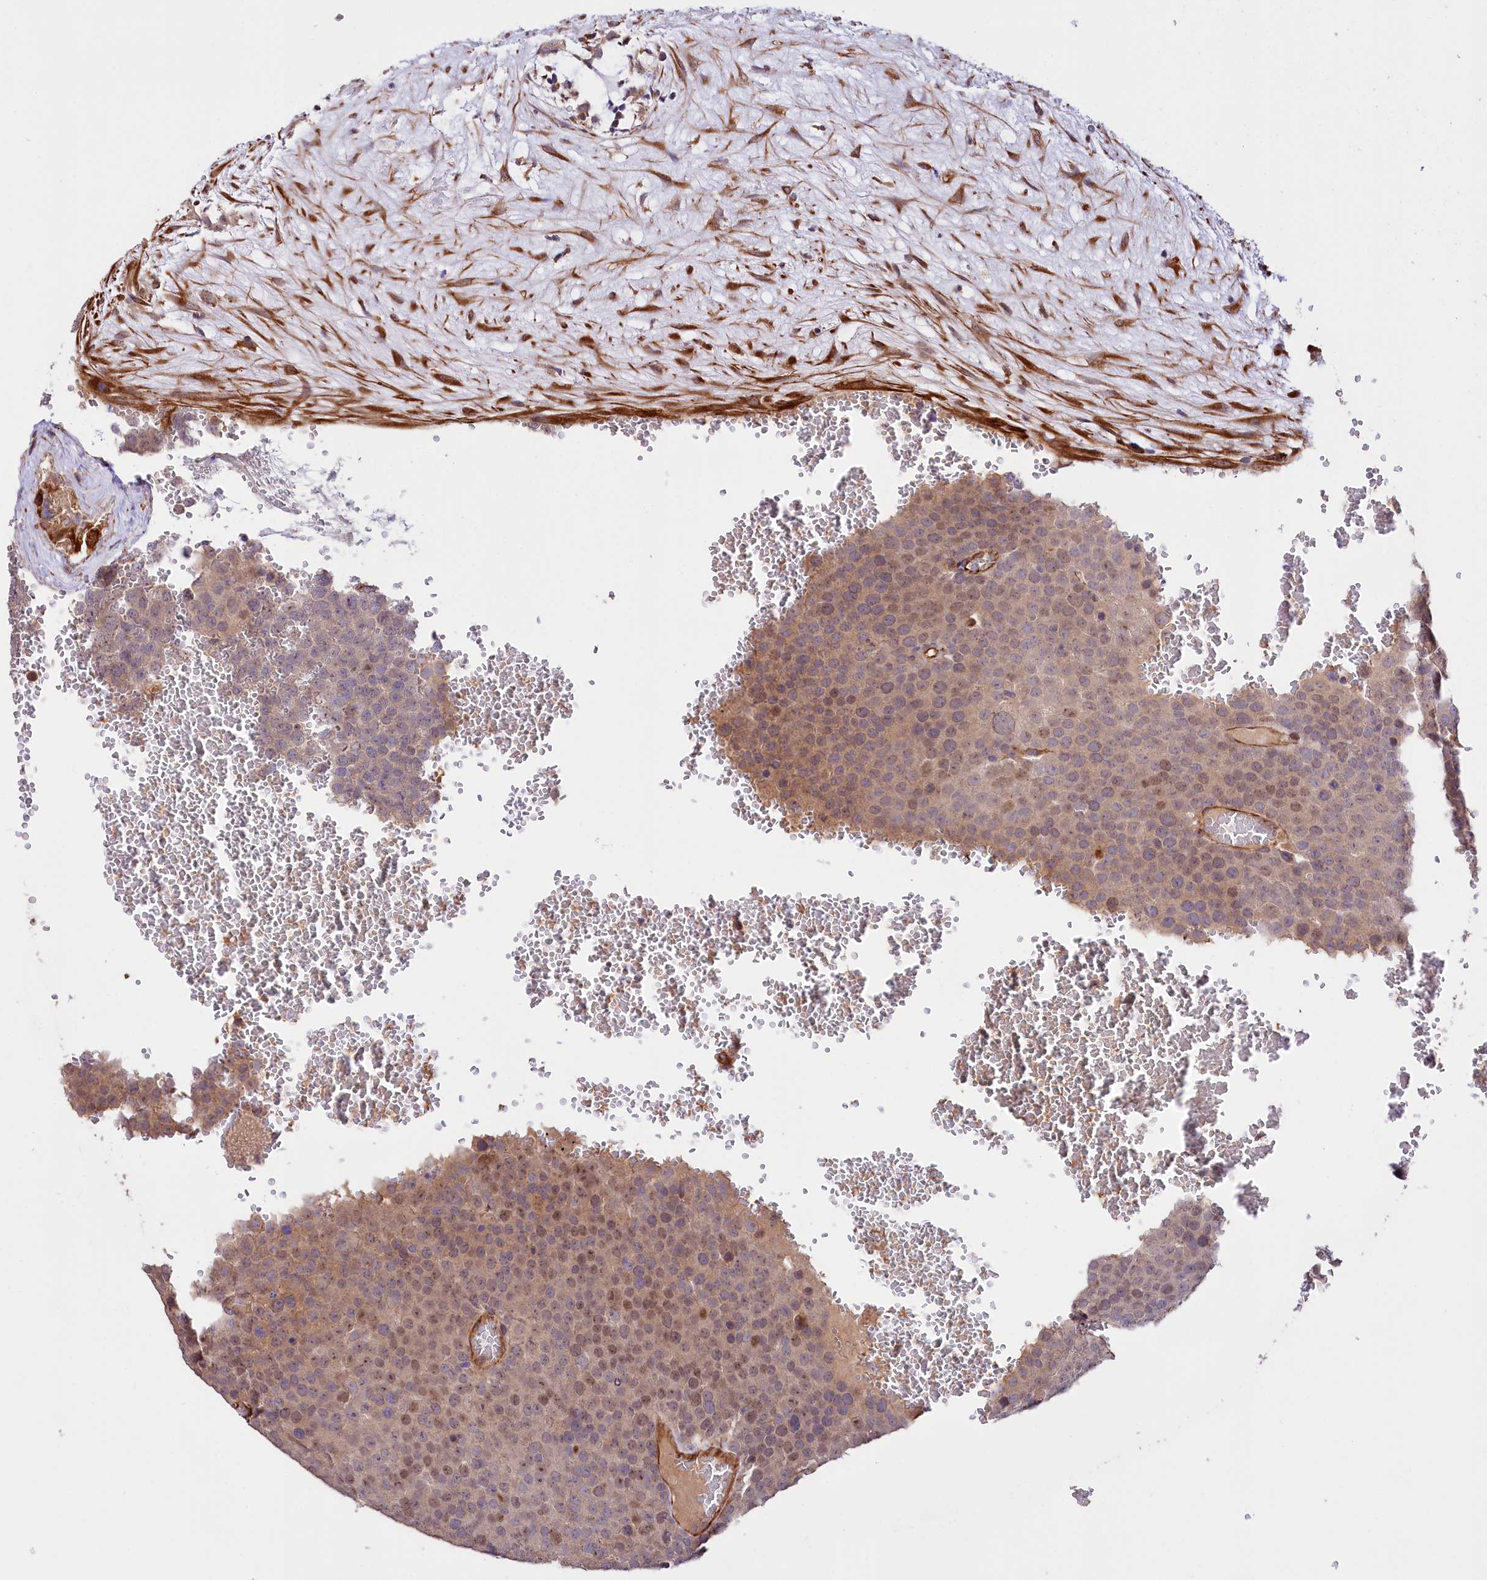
{"staining": {"intensity": "moderate", "quantity": ">75%", "location": "cytoplasmic/membranous,nuclear"}, "tissue": "testis cancer", "cell_type": "Tumor cells", "image_type": "cancer", "snomed": [{"axis": "morphology", "description": "Seminoma, NOS"}, {"axis": "topography", "description": "Testis"}], "caption": "A photomicrograph of human testis cancer (seminoma) stained for a protein displays moderate cytoplasmic/membranous and nuclear brown staining in tumor cells.", "gene": "TTC12", "patient": {"sex": "male", "age": 71}}